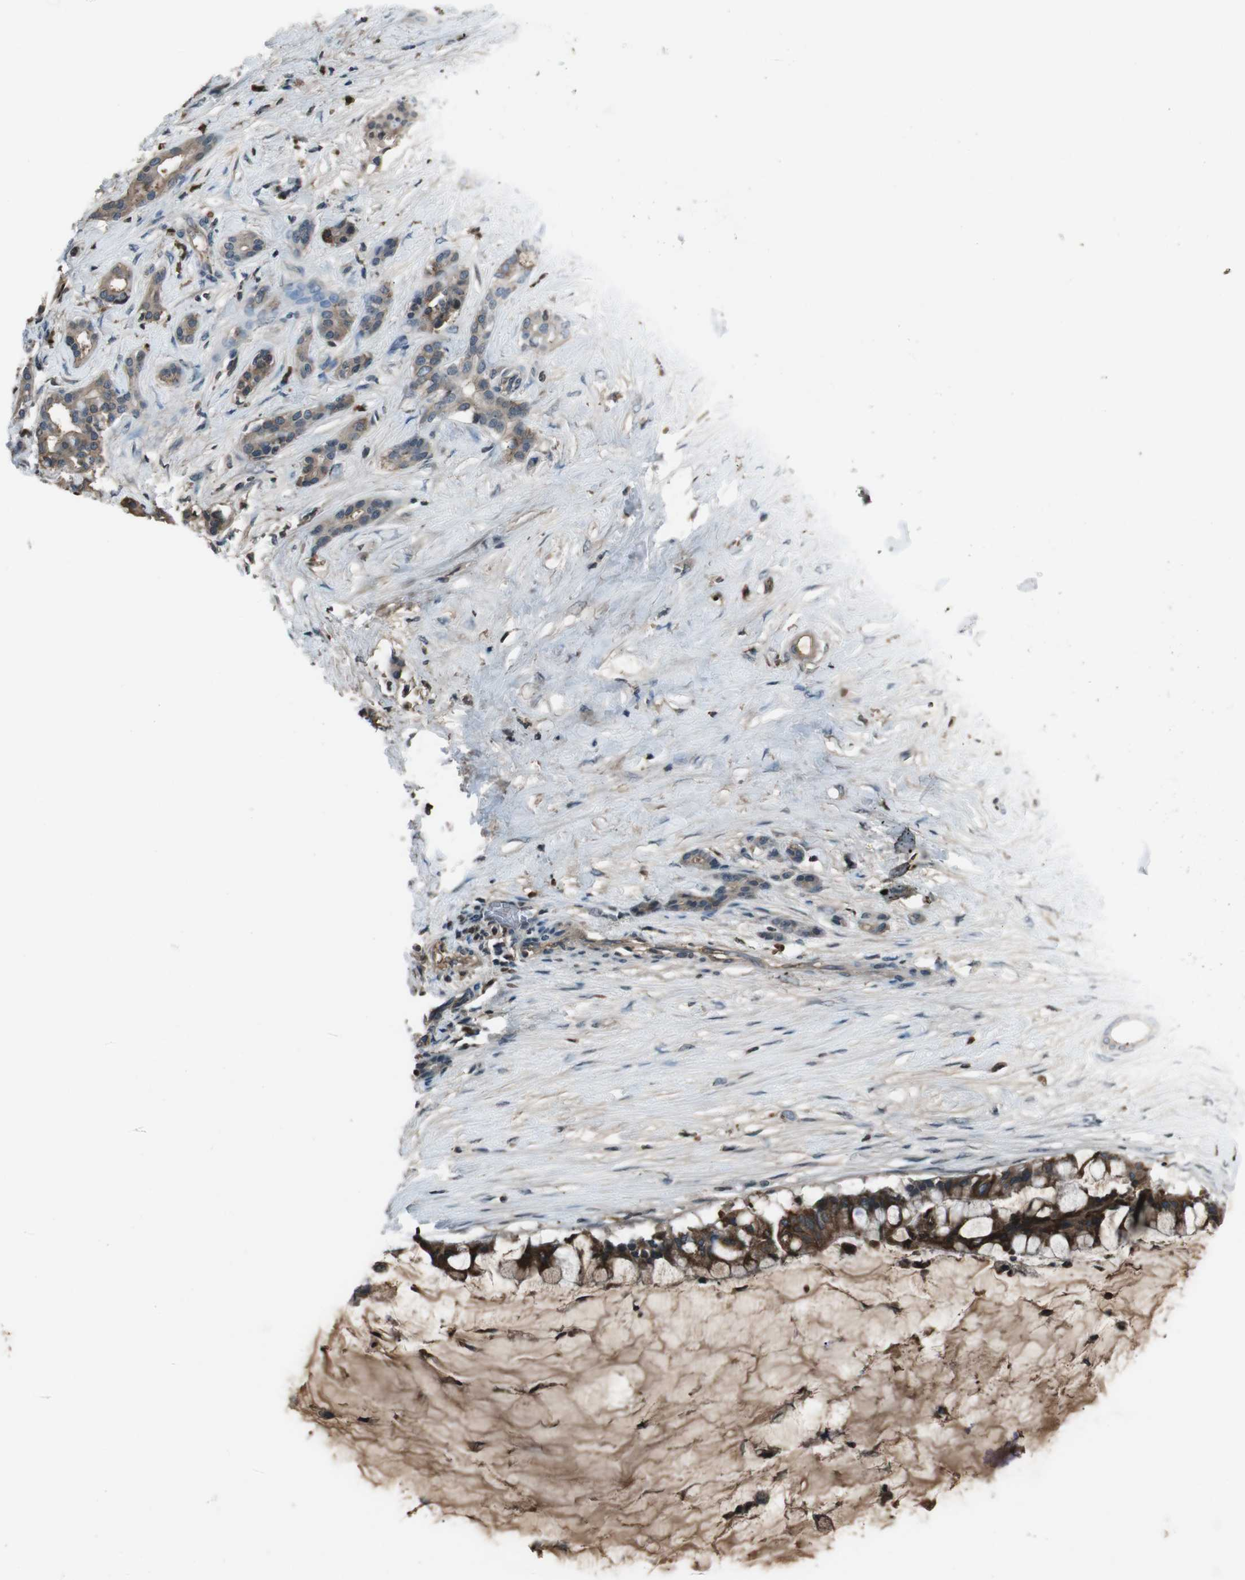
{"staining": {"intensity": "moderate", "quantity": ">75%", "location": "cytoplasmic/membranous"}, "tissue": "pancreatic cancer", "cell_type": "Tumor cells", "image_type": "cancer", "snomed": [{"axis": "morphology", "description": "Adenocarcinoma, NOS"}, {"axis": "topography", "description": "Pancreas"}], "caption": "This is a histology image of immunohistochemistry (IHC) staining of adenocarcinoma (pancreatic), which shows moderate staining in the cytoplasmic/membranous of tumor cells.", "gene": "UGT1A6", "patient": {"sex": "male", "age": 41}}